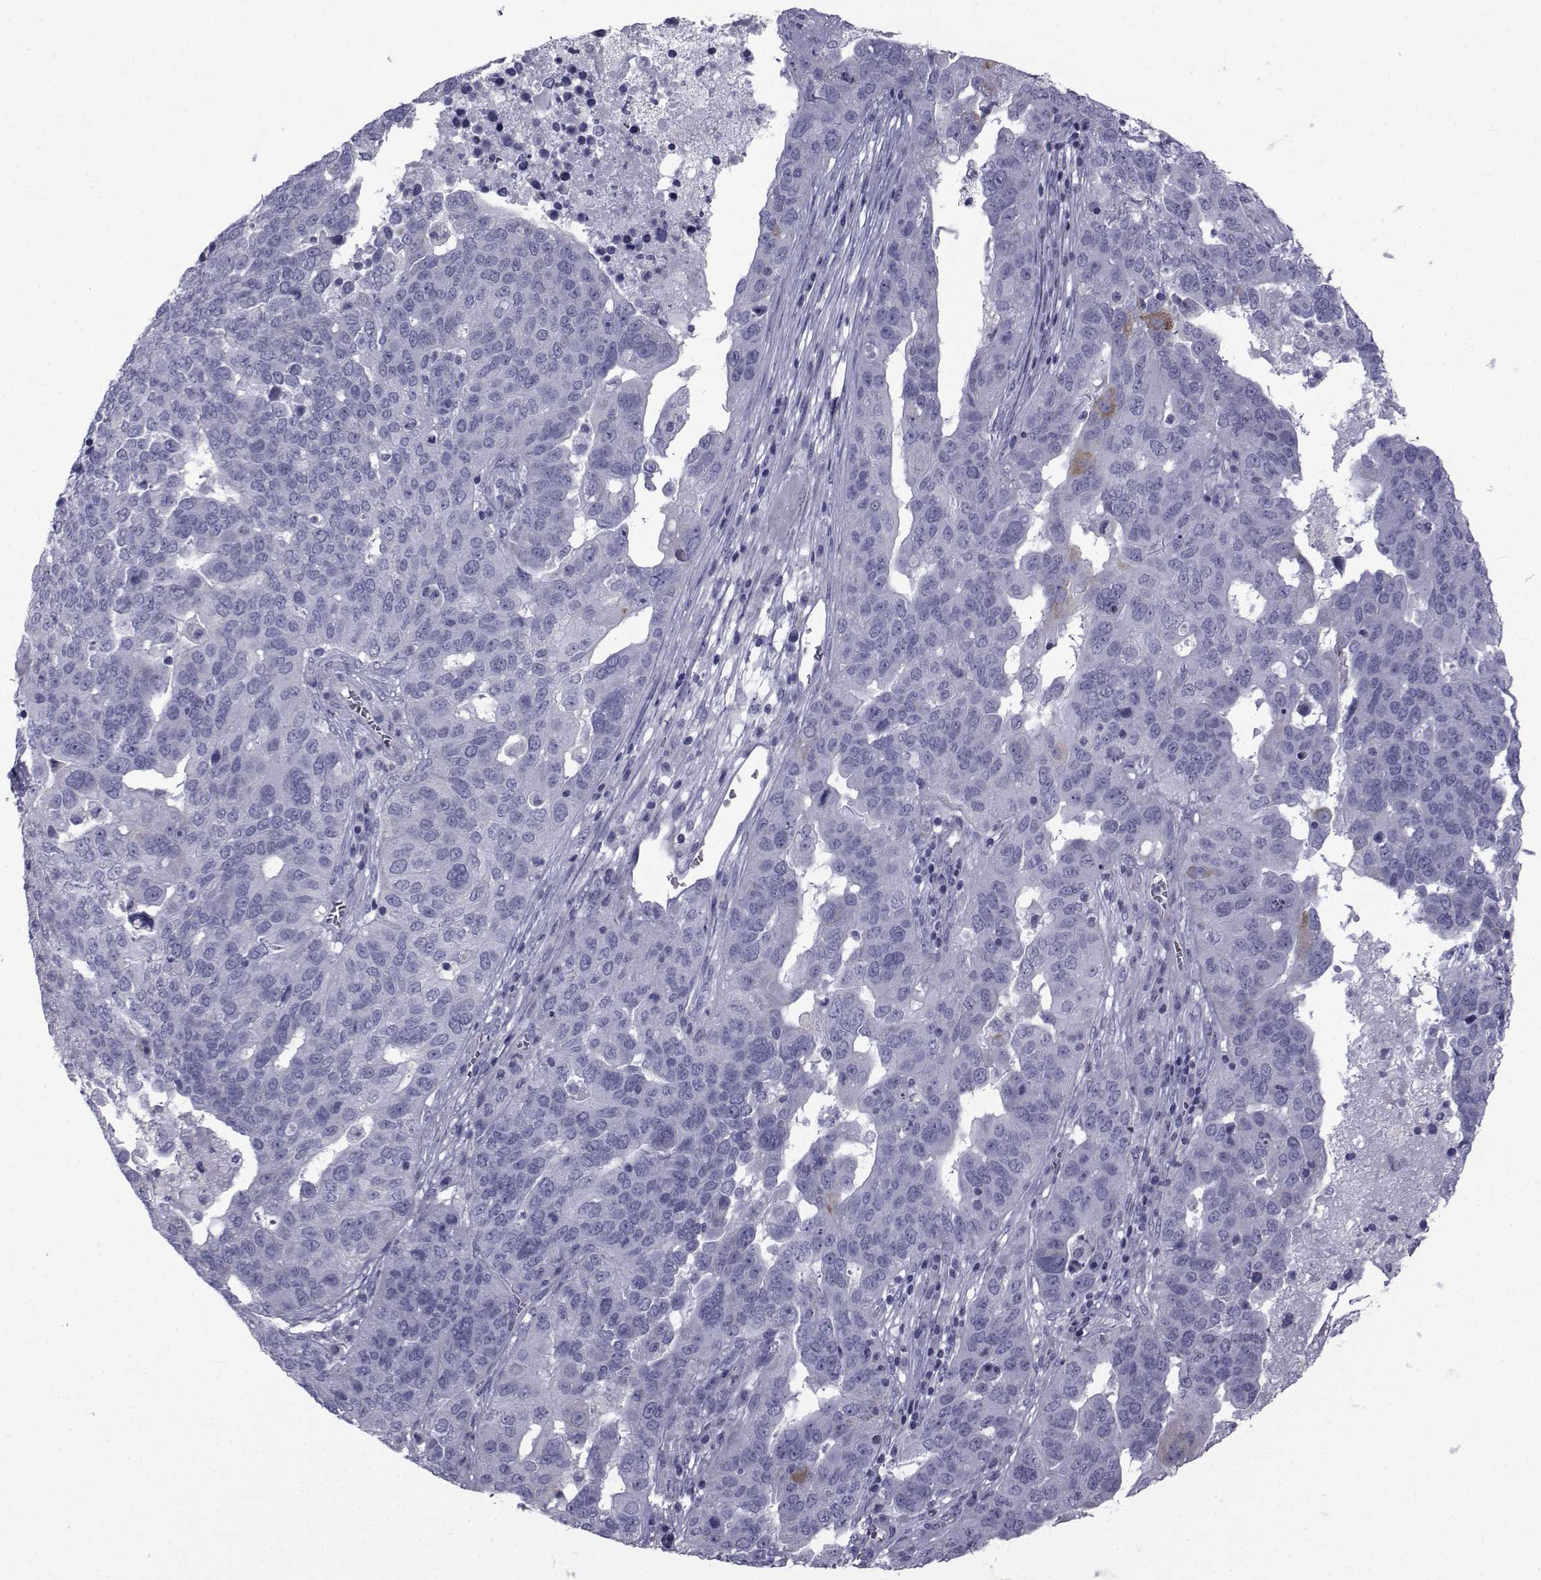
{"staining": {"intensity": "negative", "quantity": "none", "location": "none"}, "tissue": "ovarian cancer", "cell_type": "Tumor cells", "image_type": "cancer", "snomed": [{"axis": "morphology", "description": "Carcinoma, endometroid"}, {"axis": "topography", "description": "Soft tissue"}, {"axis": "topography", "description": "Ovary"}], "caption": "Immunohistochemical staining of endometroid carcinoma (ovarian) displays no significant staining in tumor cells.", "gene": "FDXR", "patient": {"sex": "female", "age": 52}}